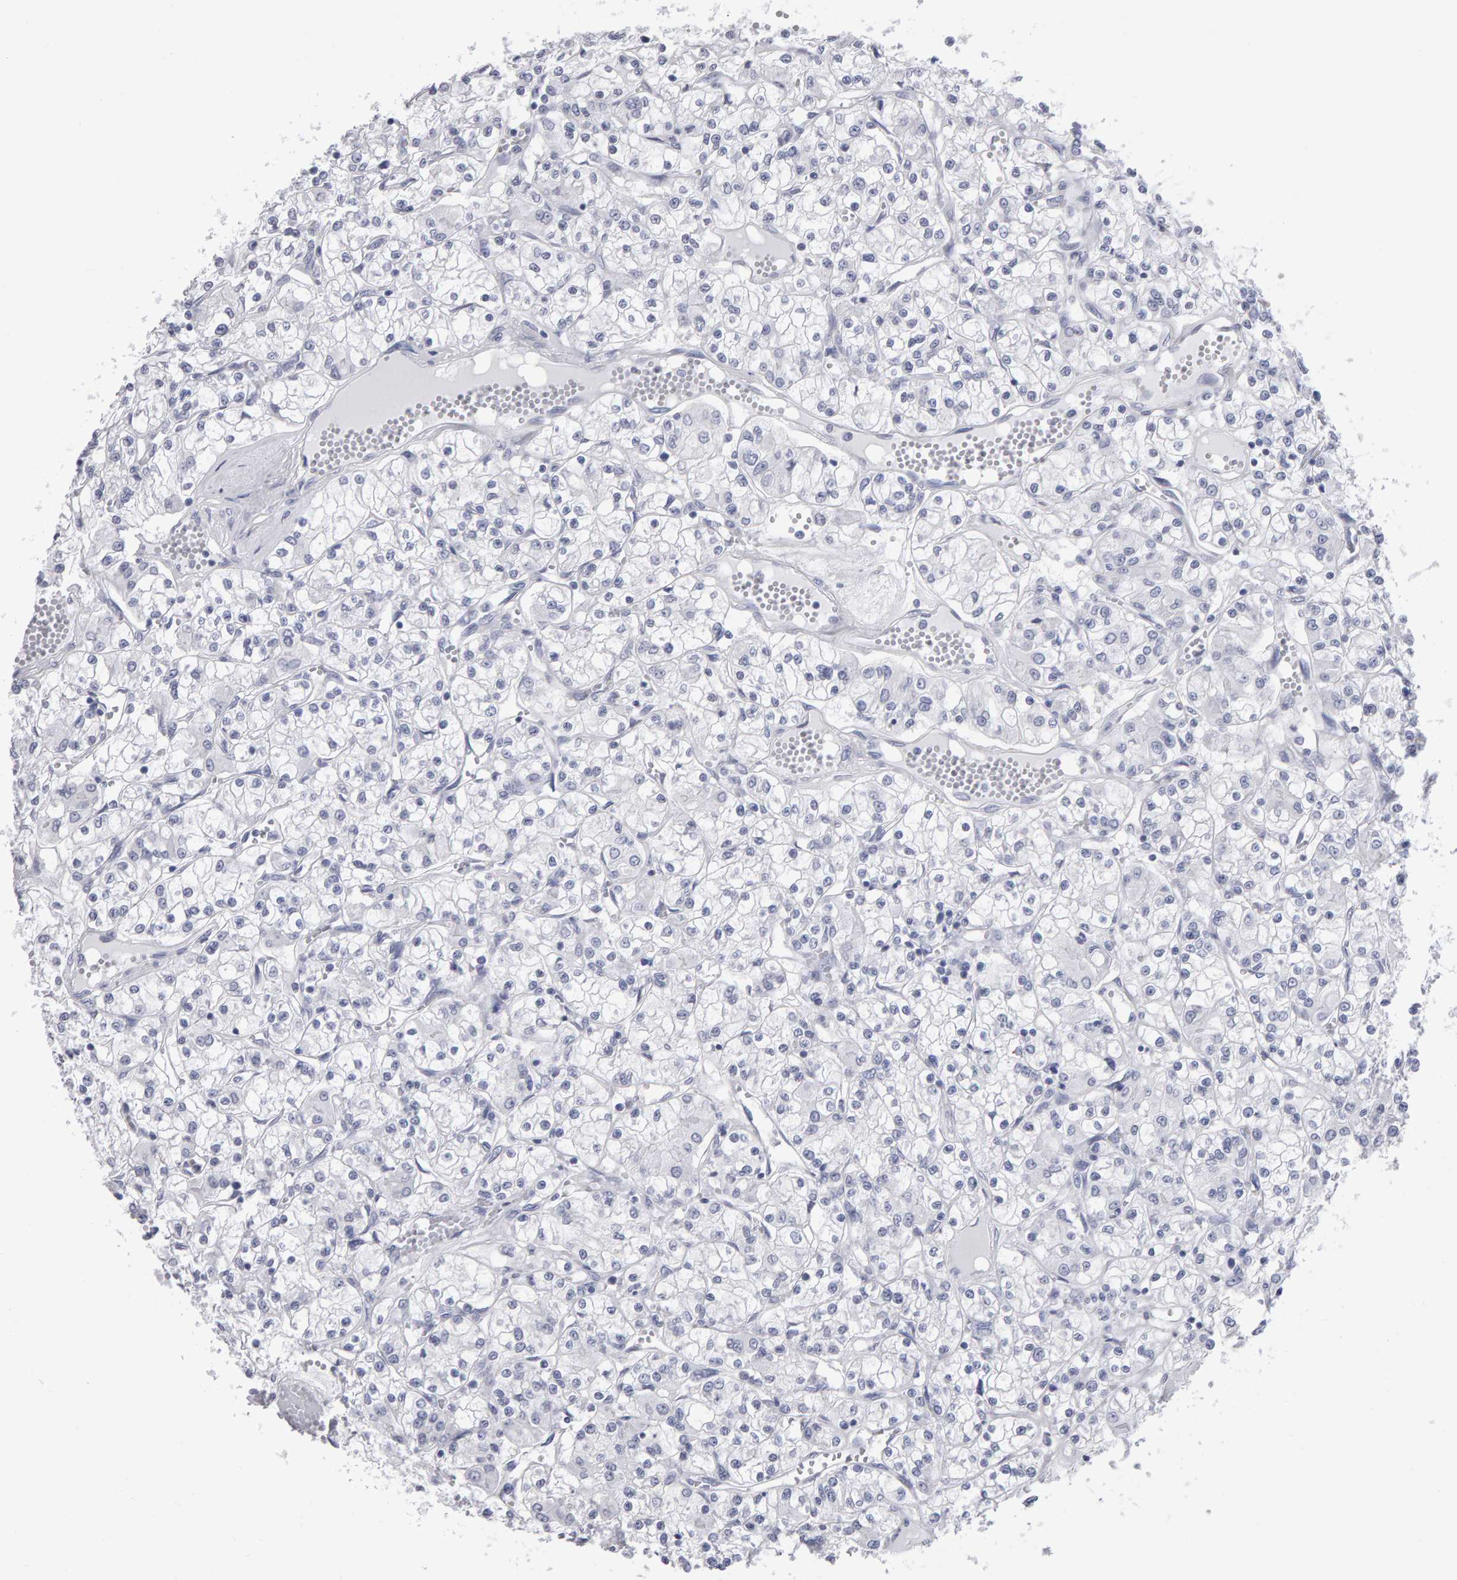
{"staining": {"intensity": "negative", "quantity": "none", "location": "none"}, "tissue": "renal cancer", "cell_type": "Tumor cells", "image_type": "cancer", "snomed": [{"axis": "morphology", "description": "Adenocarcinoma, NOS"}, {"axis": "topography", "description": "Kidney"}], "caption": "An image of human renal cancer (adenocarcinoma) is negative for staining in tumor cells.", "gene": "NCDN", "patient": {"sex": "female", "age": 59}}